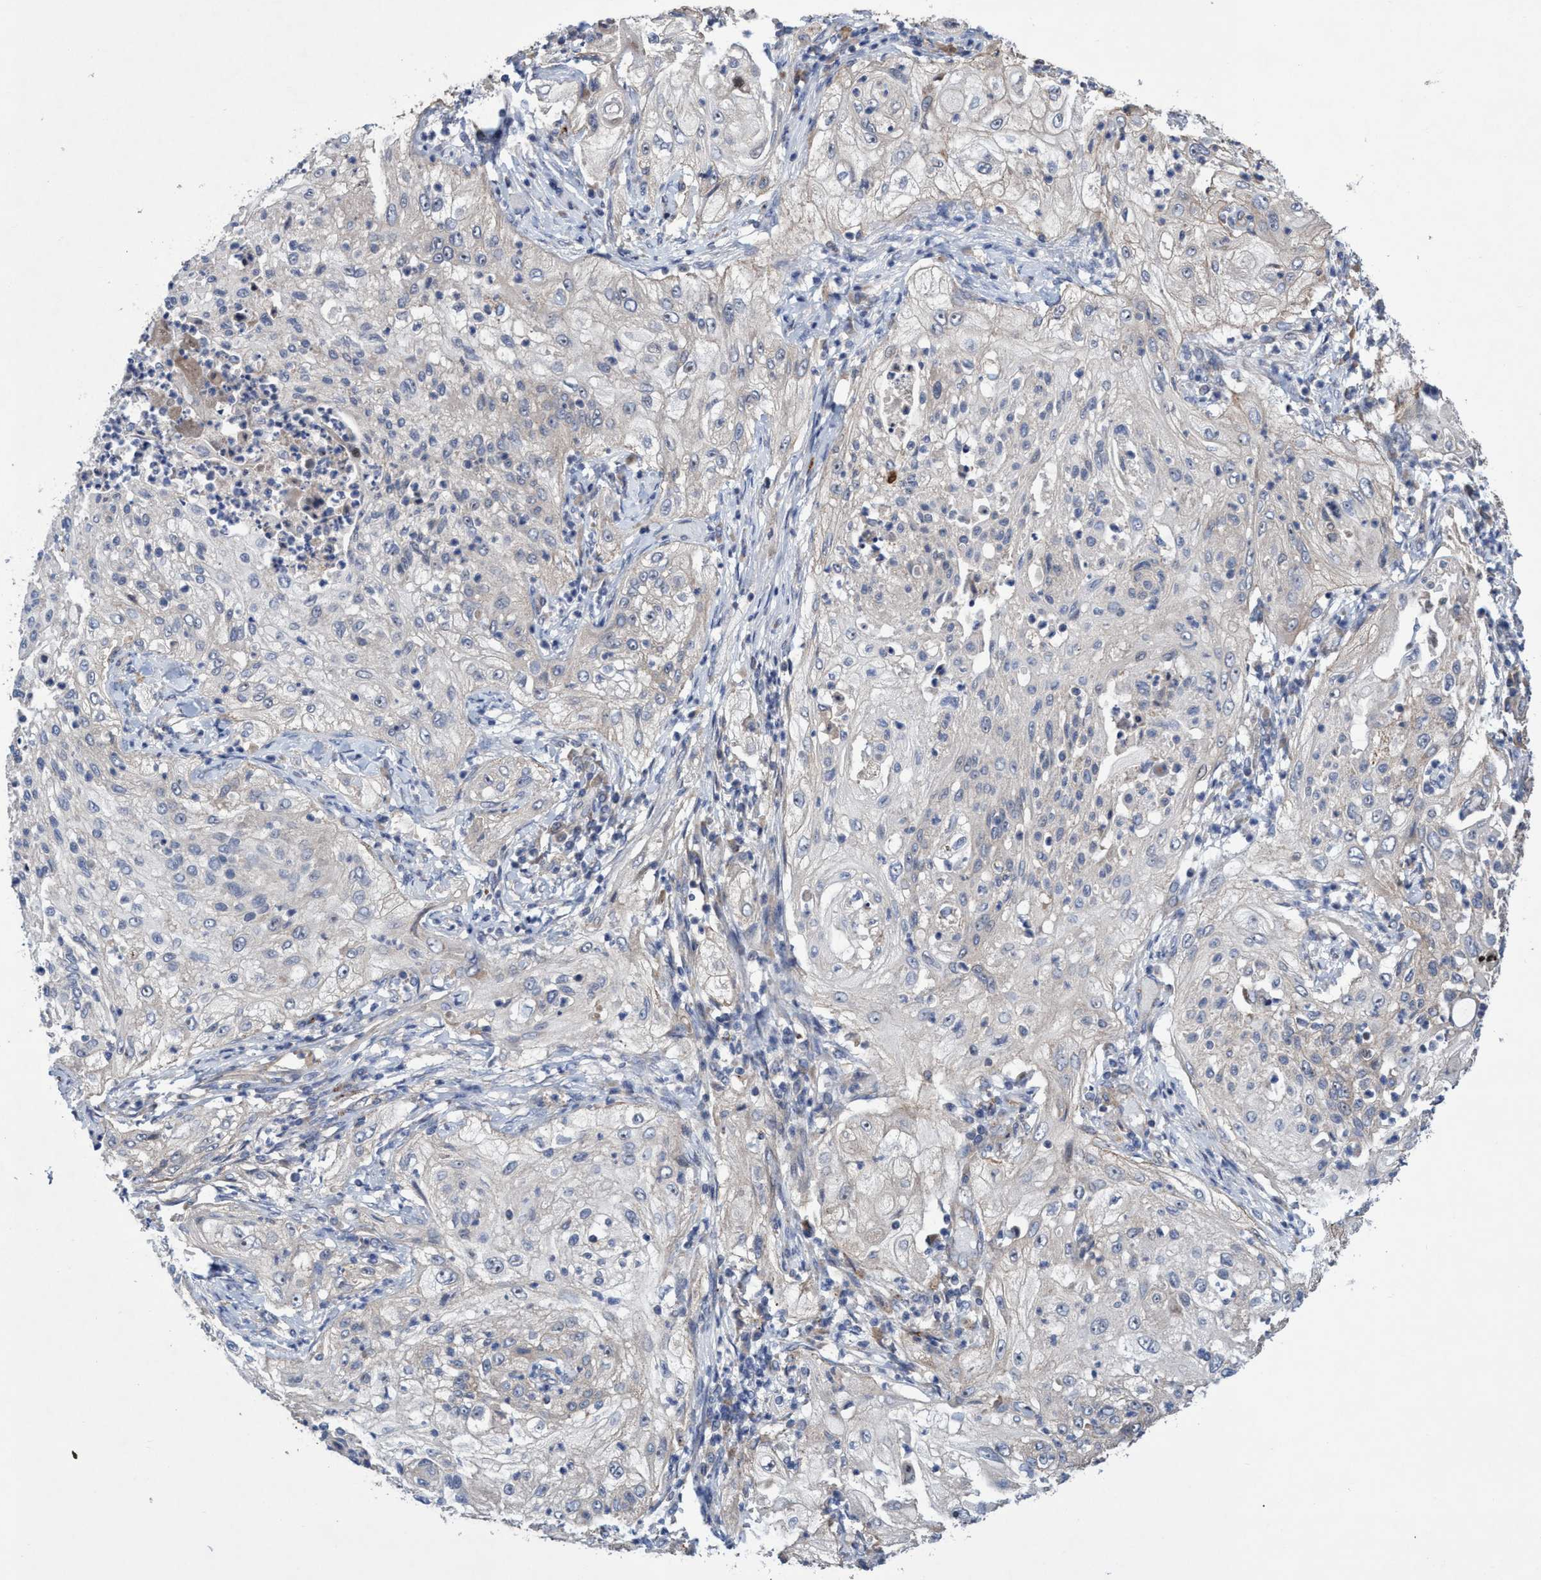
{"staining": {"intensity": "weak", "quantity": "<25%", "location": "cytoplasmic/membranous"}, "tissue": "lung cancer", "cell_type": "Tumor cells", "image_type": "cancer", "snomed": [{"axis": "morphology", "description": "Inflammation, NOS"}, {"axis": "morphology", "description": "Squamous cell carcinoma, NOS"}, {"axis": "topography", "description": "Lymph node"}, {"axis": "topography", "description": "Soft tissue"}, {"axis": "topography", "description": "Lung"}], "caption": "DAB (3,3'-diaminobenzidine) immunohistochemical staining of squamous cell carcinoma (lung) exhibits no significant staining in tumor cells.", "gene": "P2RY14", "patient": {"sex": "male", "age": 66}}